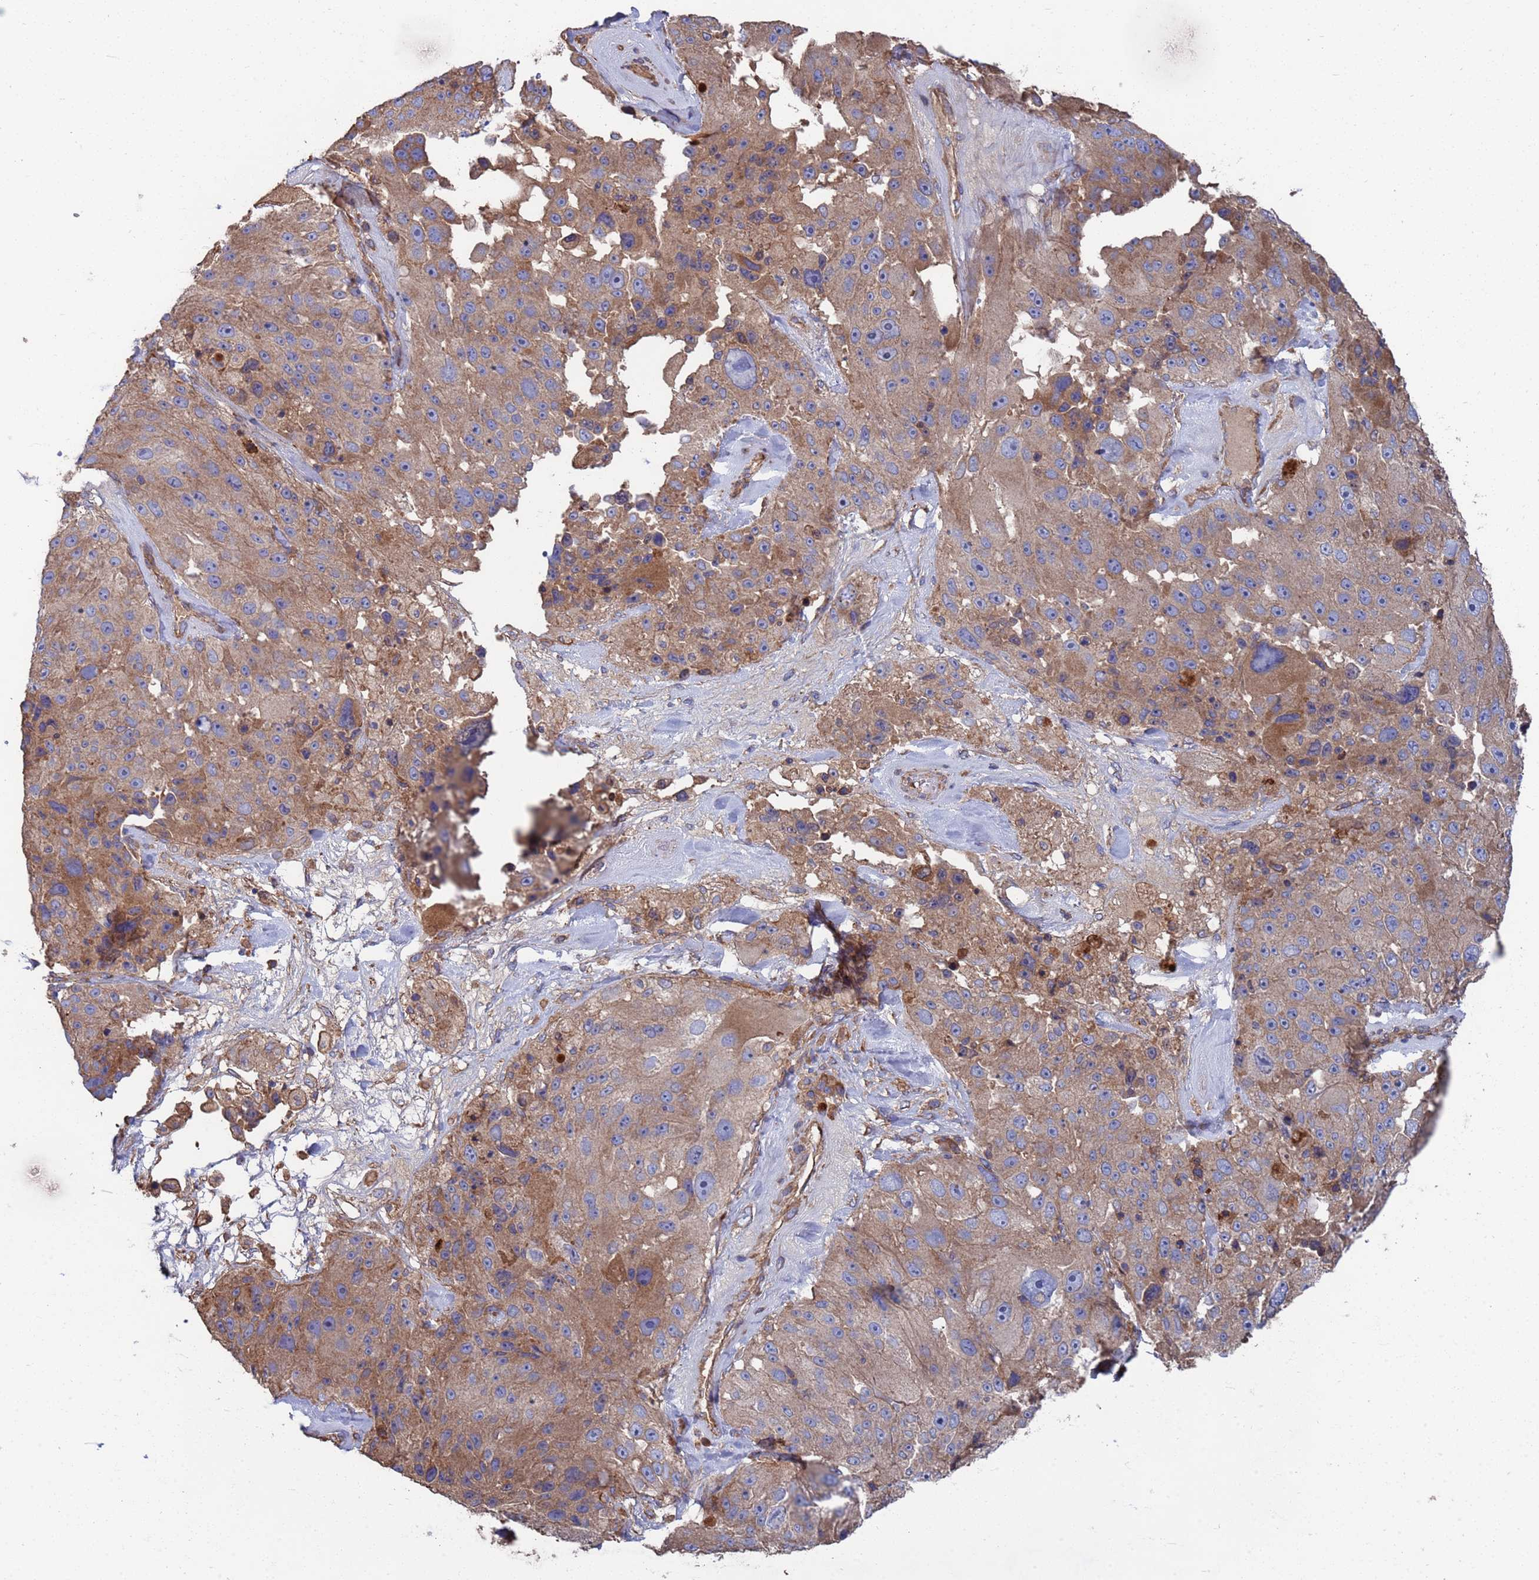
{"staining": {"intensity": "moderate", "quantity": "25%-75%", "location": "cytoplasmic/membranous"}, "tissue": "melanoma", "cell_type": "Tumor cells", "image_type": "cancer", "snomed": [{"axis": "morphology", "description": "Malignant melanoma, Metastatic site"}, {"axis": "topography", "description": "Lymph node"}], "caption": "Tumor cells reveal moderate cytoplasmic/membranous expression in approximately 25%-75% of cells in malignant melanoma (metastatic site).", "gene": "PYCR1", "patient": {"sex": "male", "age": 62}}